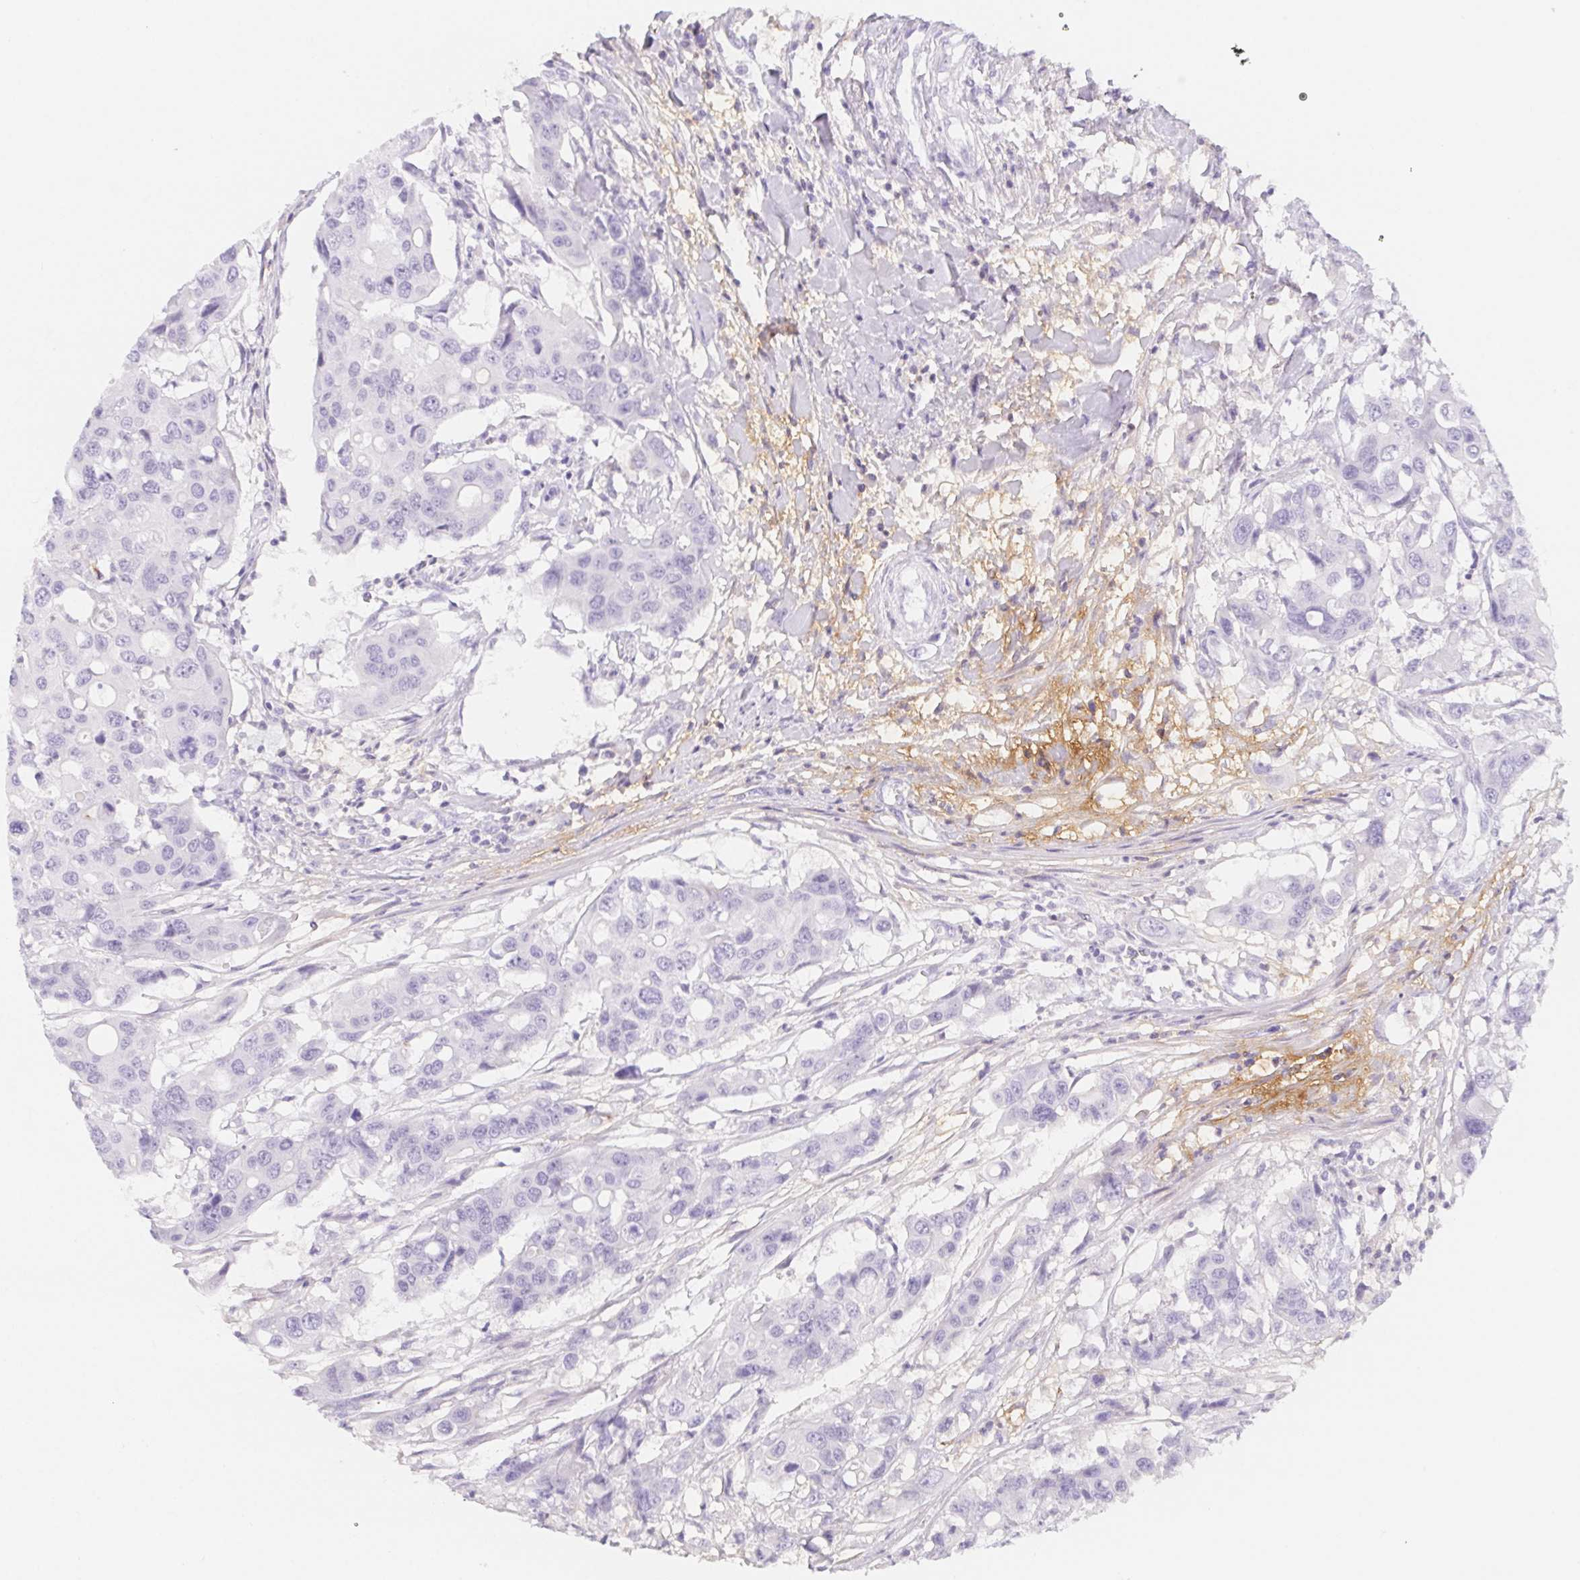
{"staining": {"intensity": "negative", "quantity": "none", "location": "none"}, "tissue": "colorectal cancer", "cell_type": "Tumor cells", "image_type": "cancer", "snomed": [{"axis": "morphology", "description": "Adenocarcinoma, NOS"}, {"axis": "topography", "description": "Colon"}], "caption": "Protein analysis of colorectal cancer (adenocarcinoma) exhibits no significant positivity in tumor cells. (DAB immunohistochemistry (IHC) visualized using brightfield microscopy, high magnification).", "gene": "ITIH2", "patient": {"sex": "male", "age": 77}}